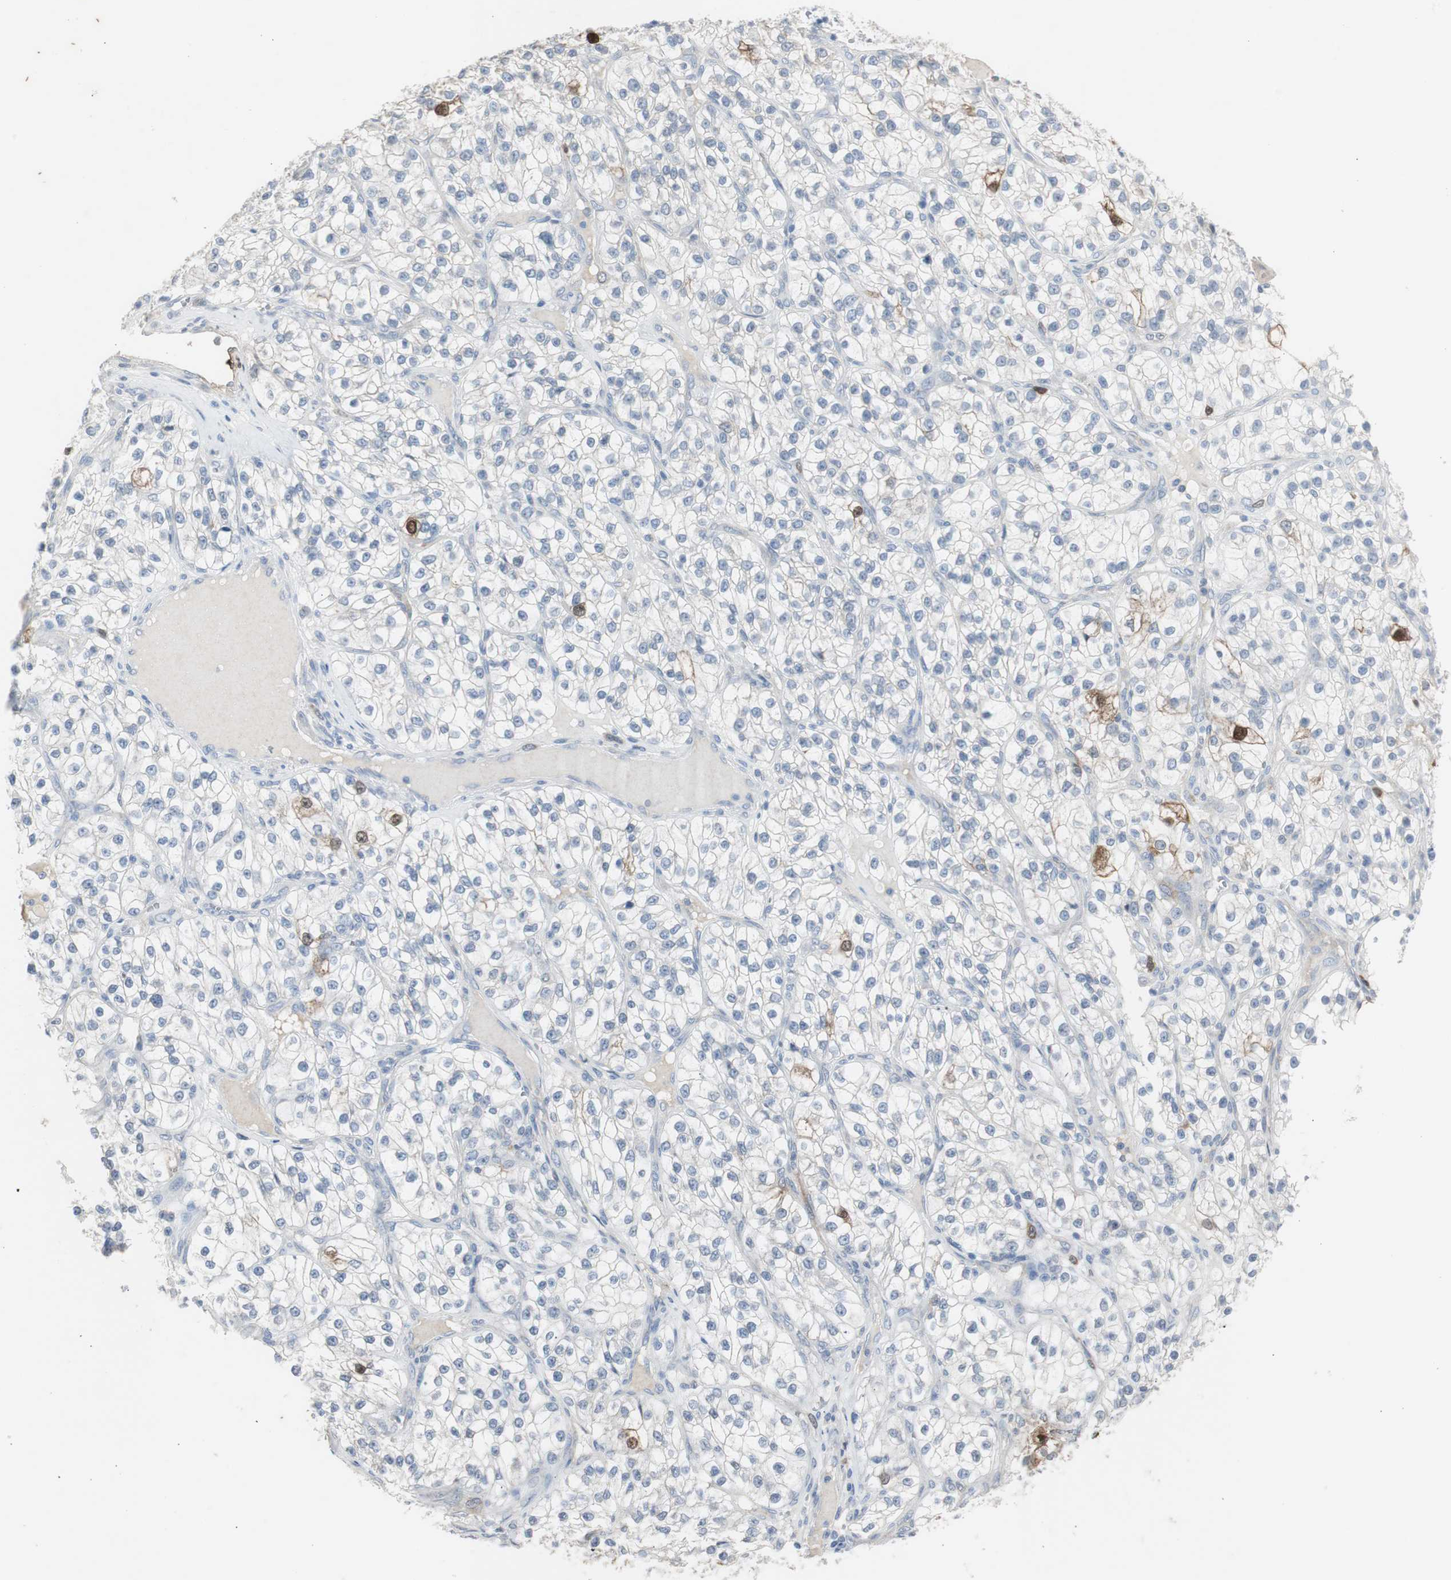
{"staining": {"intensity": "negative", "quantity": "none", "location": "none"}, "tissue": "renal cancer", "cell_type": "Tumor cells", "image_type": "cancer", "snomed": [{"axis": "morphology", "description": "Adenocarcinoma, NOS"}, {"axis": "topography", "description": "Kidney"}], "caption": "Renal cancer was stained to show a protein in brown. There is no significant staining in tumor cells. (DAB (3,3'-diaminobenzidine) immunohistochemistry visualized using brightfield microscopy, high magnification).", "gene": "TK1", "patient": {"sex": "female", "age": 57}}